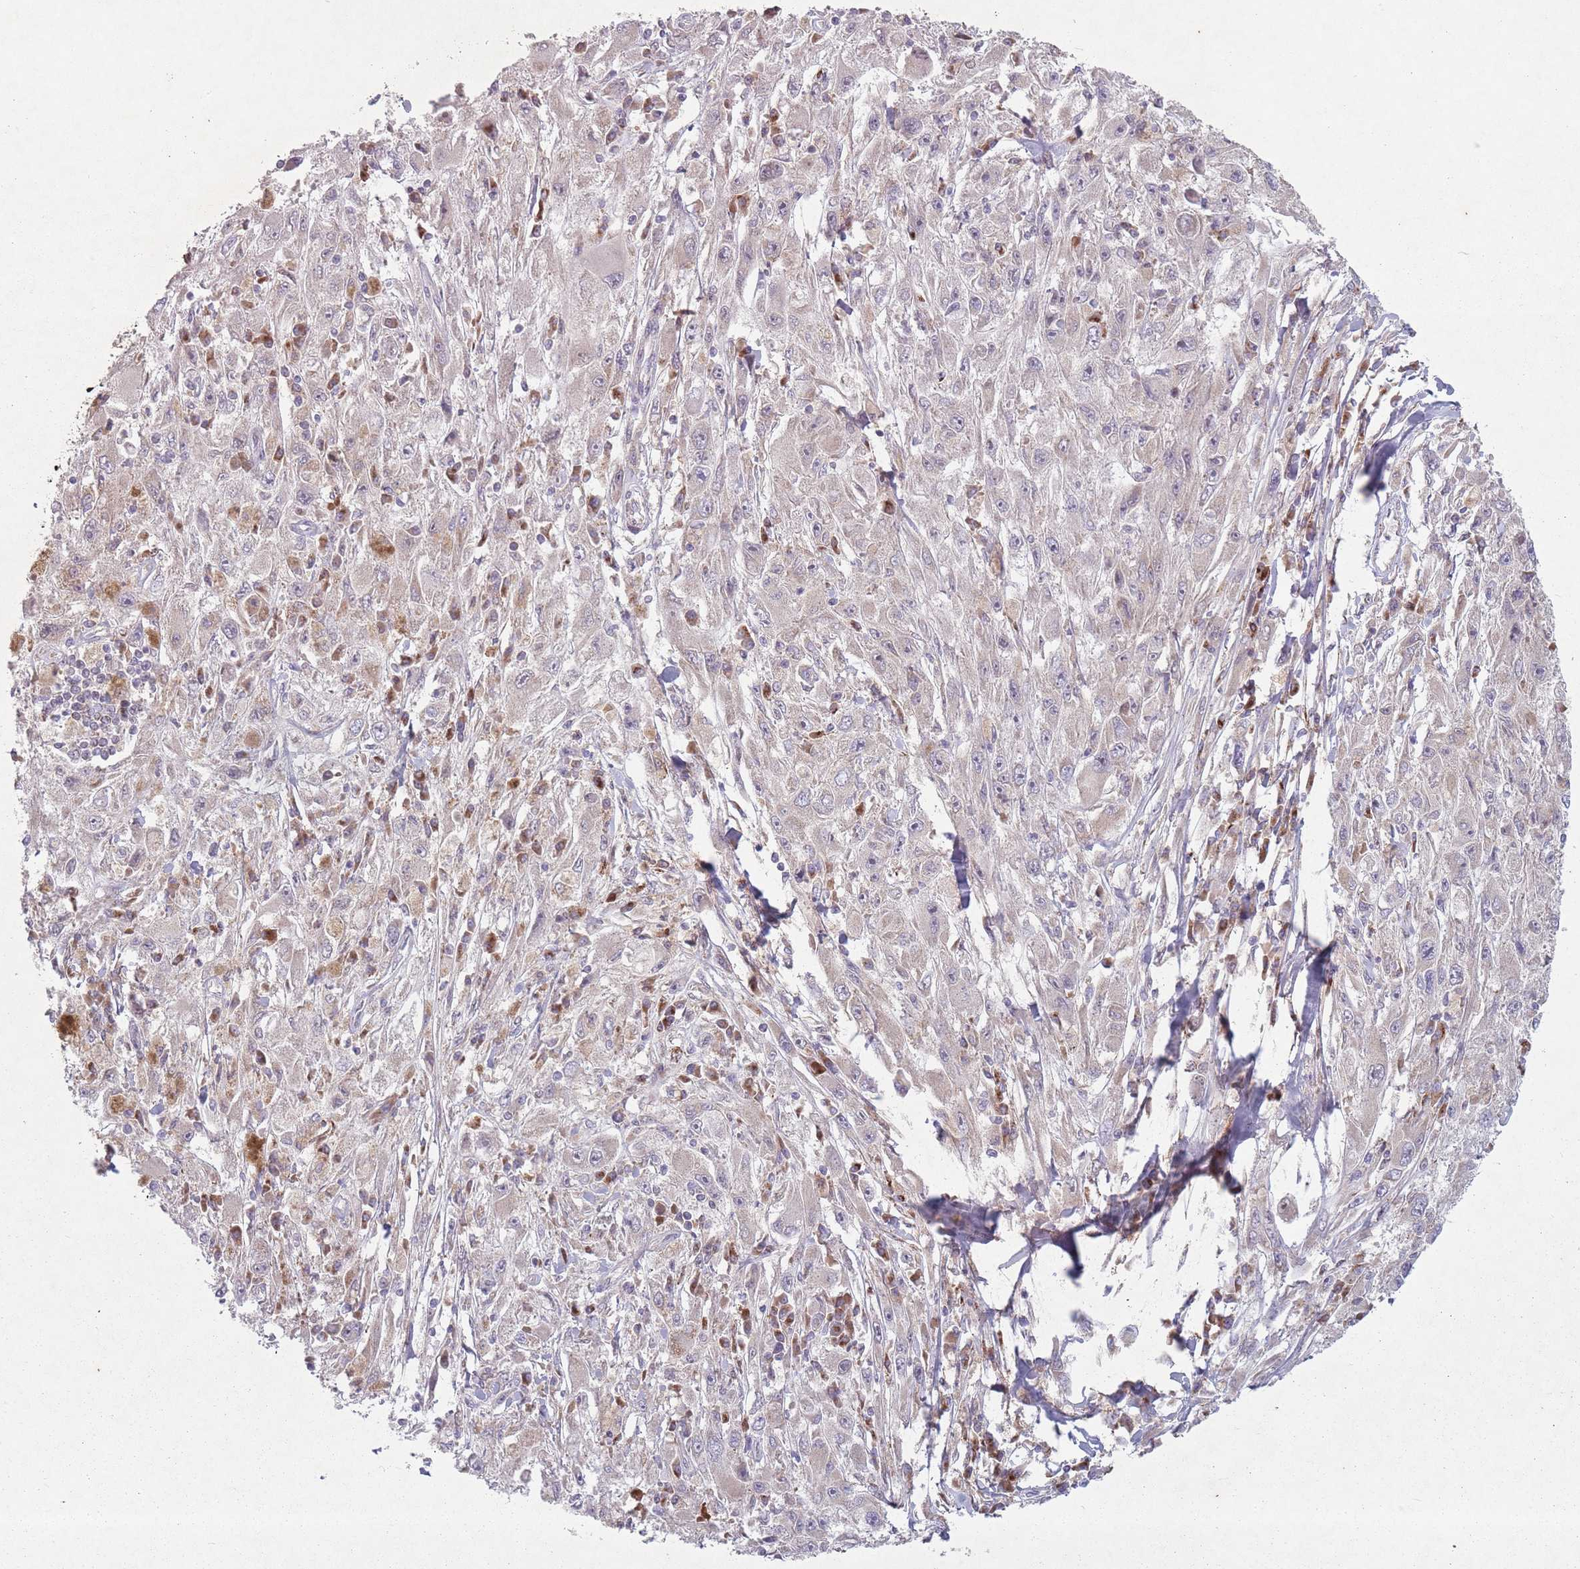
{"staining": {"intensity": "moderate", "quantity": "<25%", "location": "cytoplasmic/membranous"}, "tissue": "melanoma", "cell_type": "Tumor cells", "image_type": "cancer", "snomed": [{"axis": "morphology", "description": "Malignant melanoma, Metastatic site"}, {"axis": "topography", "description": "Skin"}], "caption": "Human melanoma stained for a protein (brown) reveals moderate cytoplasmic/membranous positive expression in approximately <25% of tumor cells.", "gene": "OR10Q1", "patient": {"sex": "male", "age": 53}}